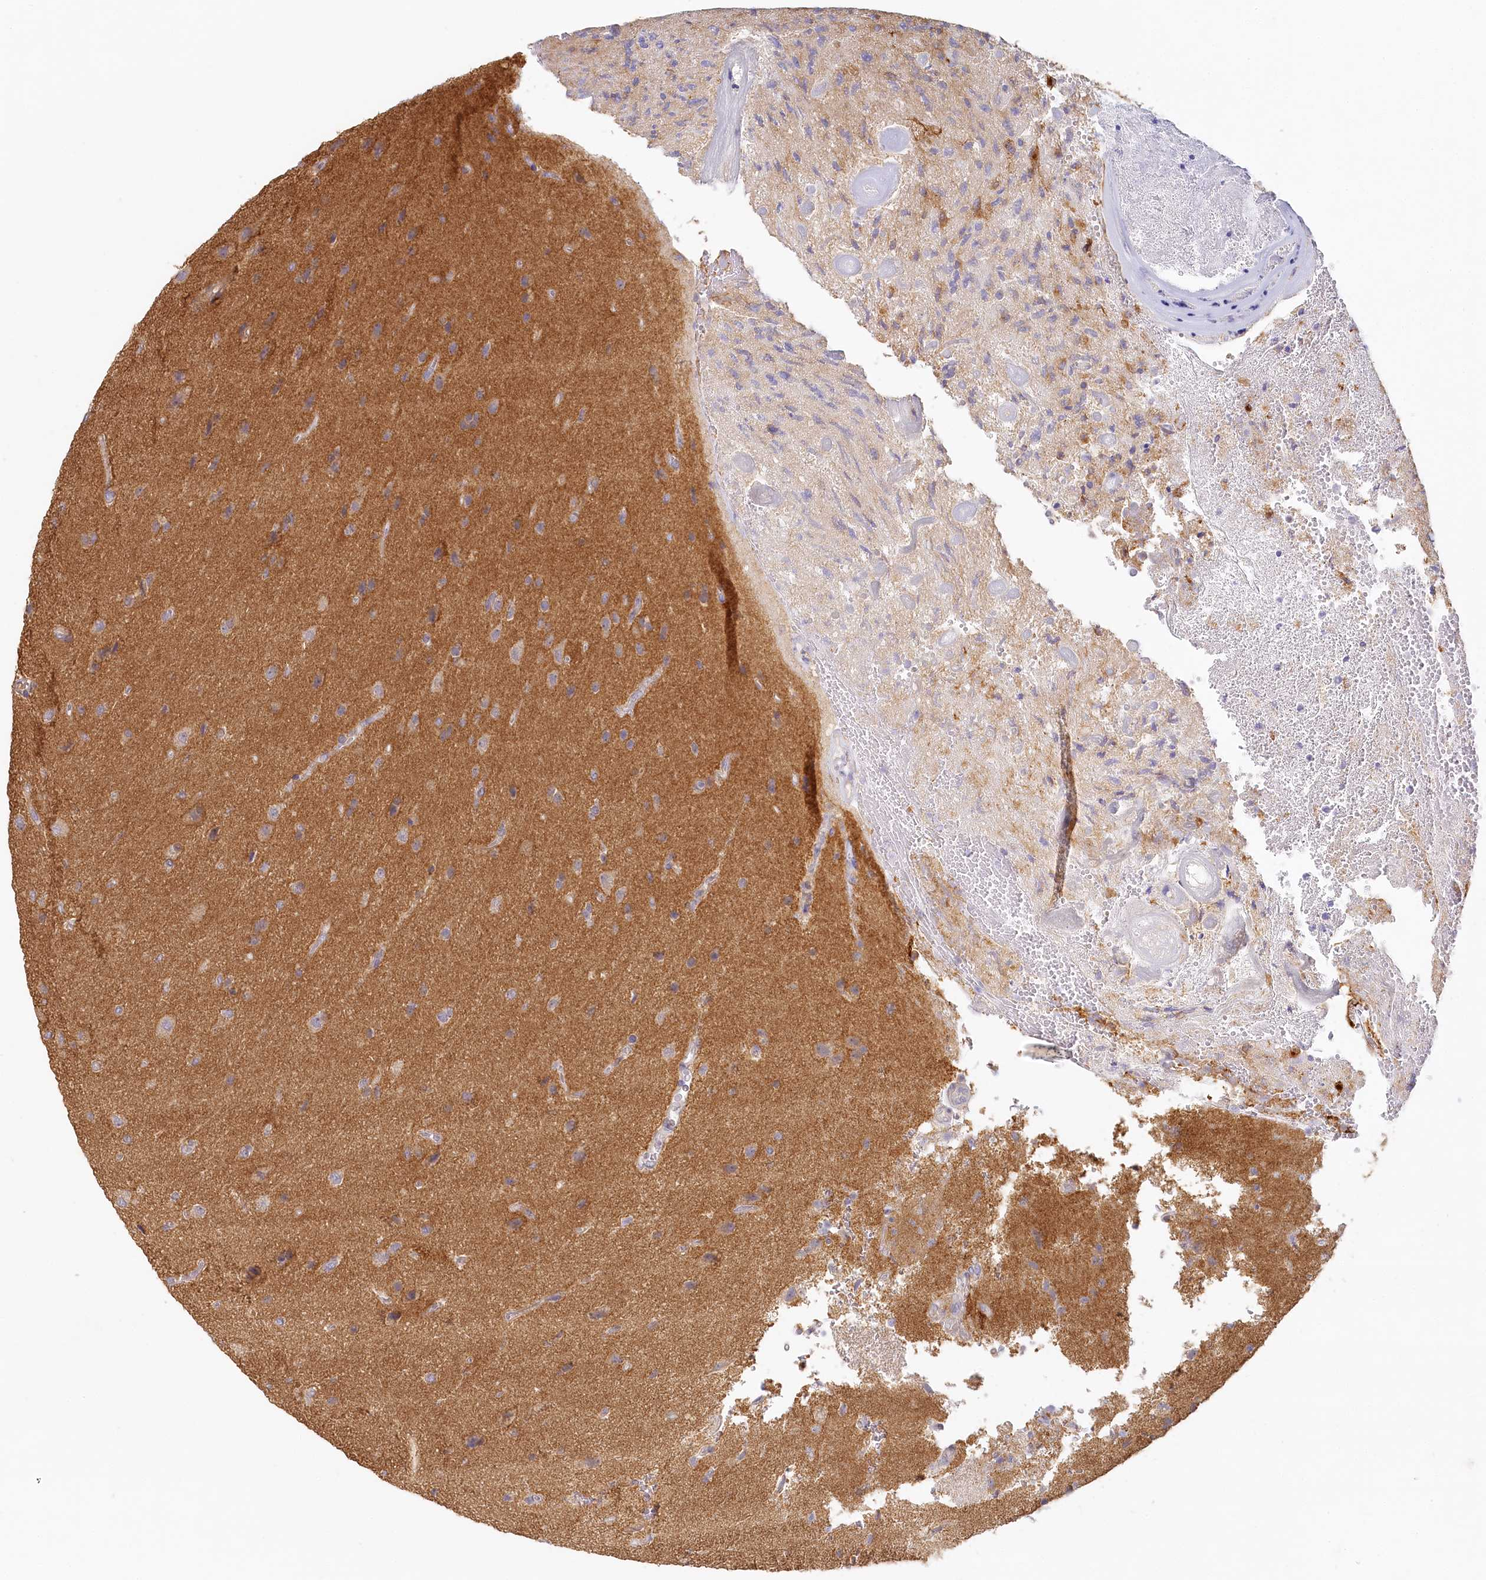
{"staining": {"intensity": "moderate", "quantity": "<25%", "location": "cytoplasmic/membranous"}, "tissue": "glioma", "cell_type": "Tumor cells", "image_type": "cancer", "snomed": [{"axis": "morphology", "description": "Glioma, malignant, High grade"}, {"axis": "topography", "description": "Brain"}], "caption": "Malignant glioma (high-grade) tissue demonstrates moderate cytoplasmic/membranous positivity in approximately <25% of tumor cells, visualized by immunohistochemistry.", "gene": "VSIG1", "patient": {"sex": "male", "age": 72}}